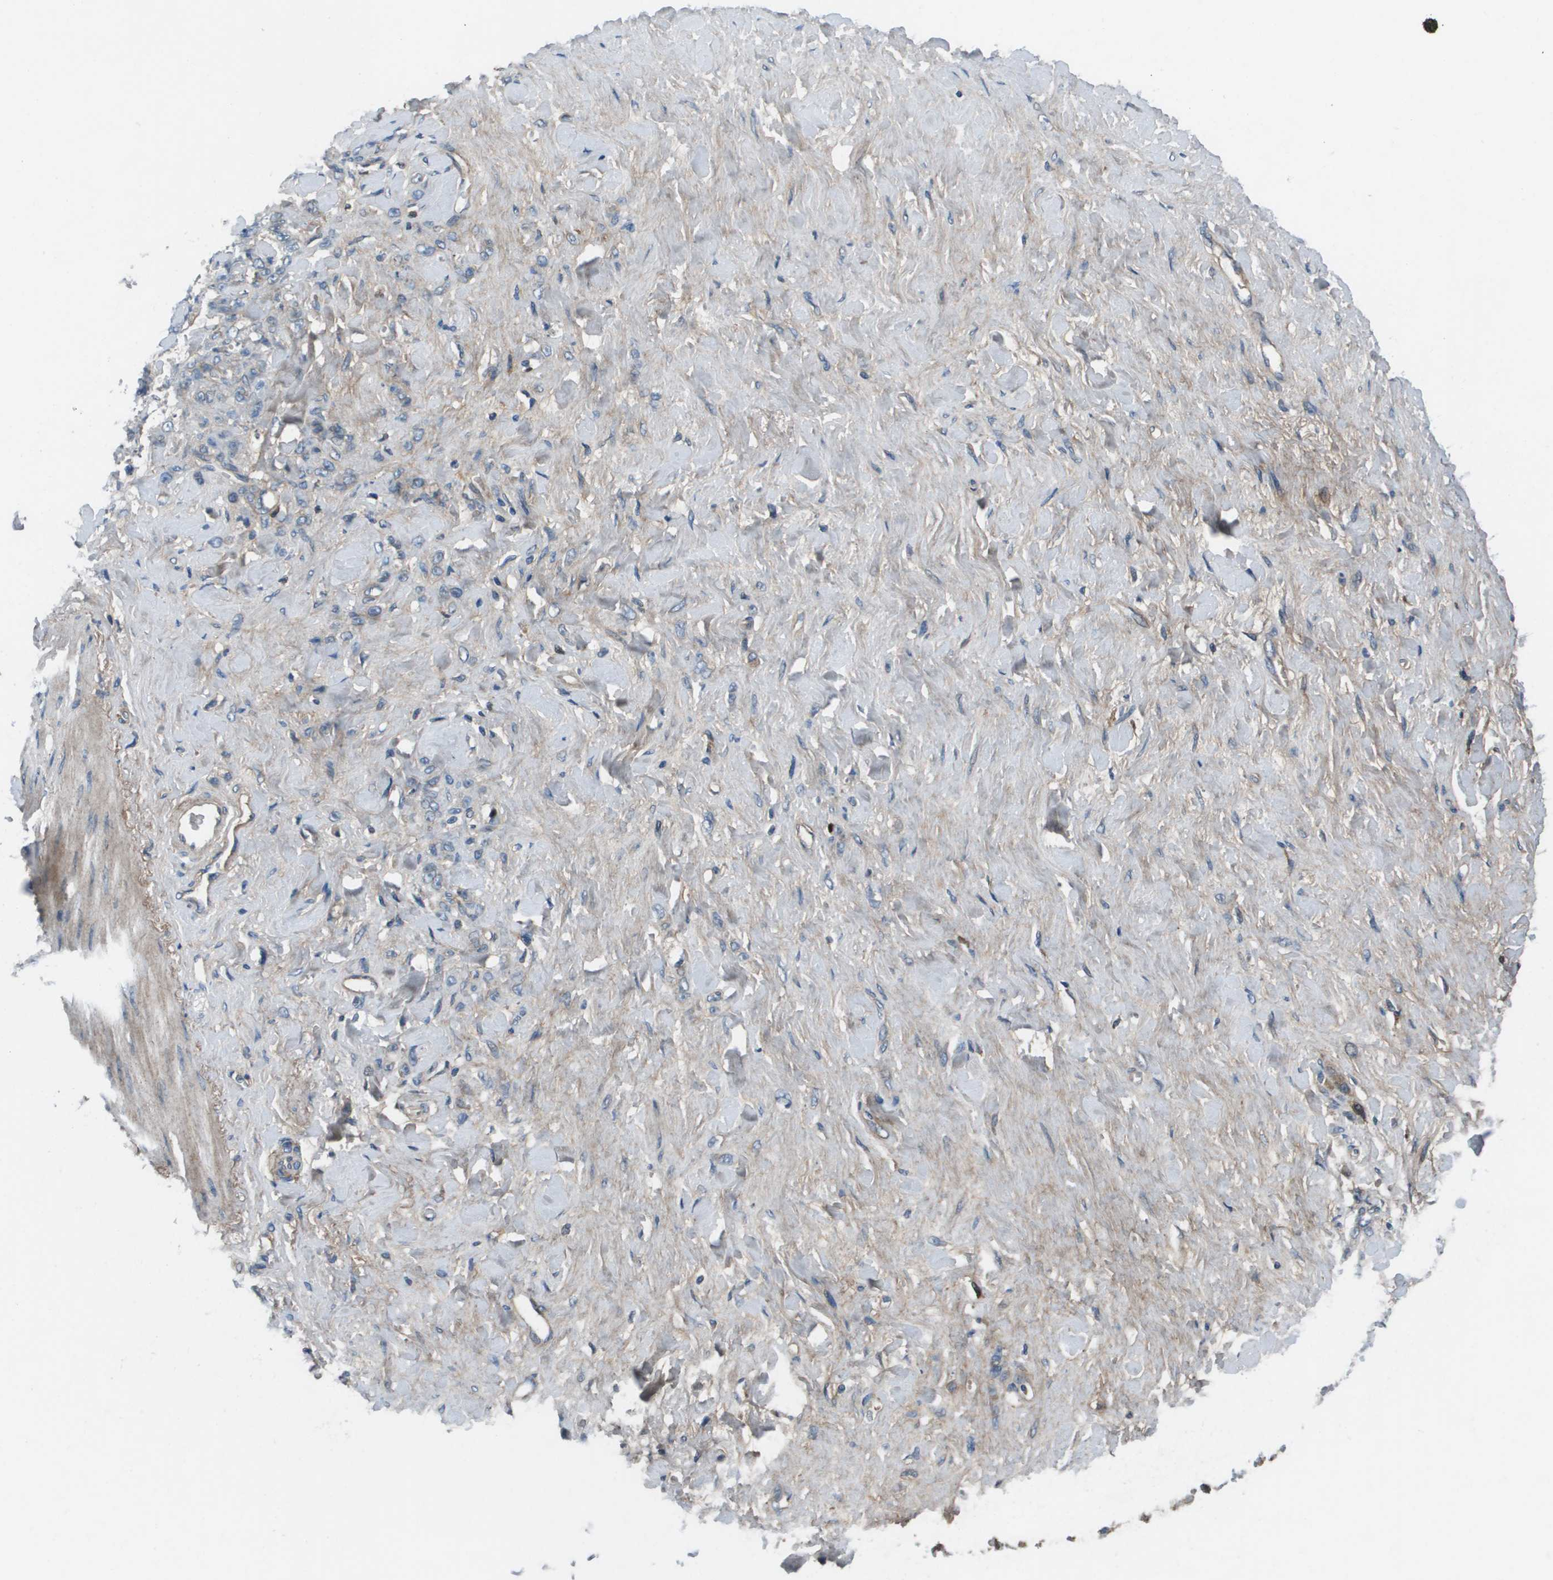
{"staining": {"intensity": "negative", "quantity": "none", "location": "none"}, "tissue": "stomach cancer", "cell_type": "Tumor cells", "image_type": "cancer", "snomed": [{"axis": "morphology", "description": "Adenocarcinoma, NOS"}, {"axis": "topography", "description": "Stomach"}], "caption": "A high-resolution micrograph shows immunohistochemistry (IHC) staining of stomach adenocarcinoma, which demonstrates no significant staining in tumor cells.", "gene": "PCOLCE", "patient": {"sex": "male", "age": 82}}